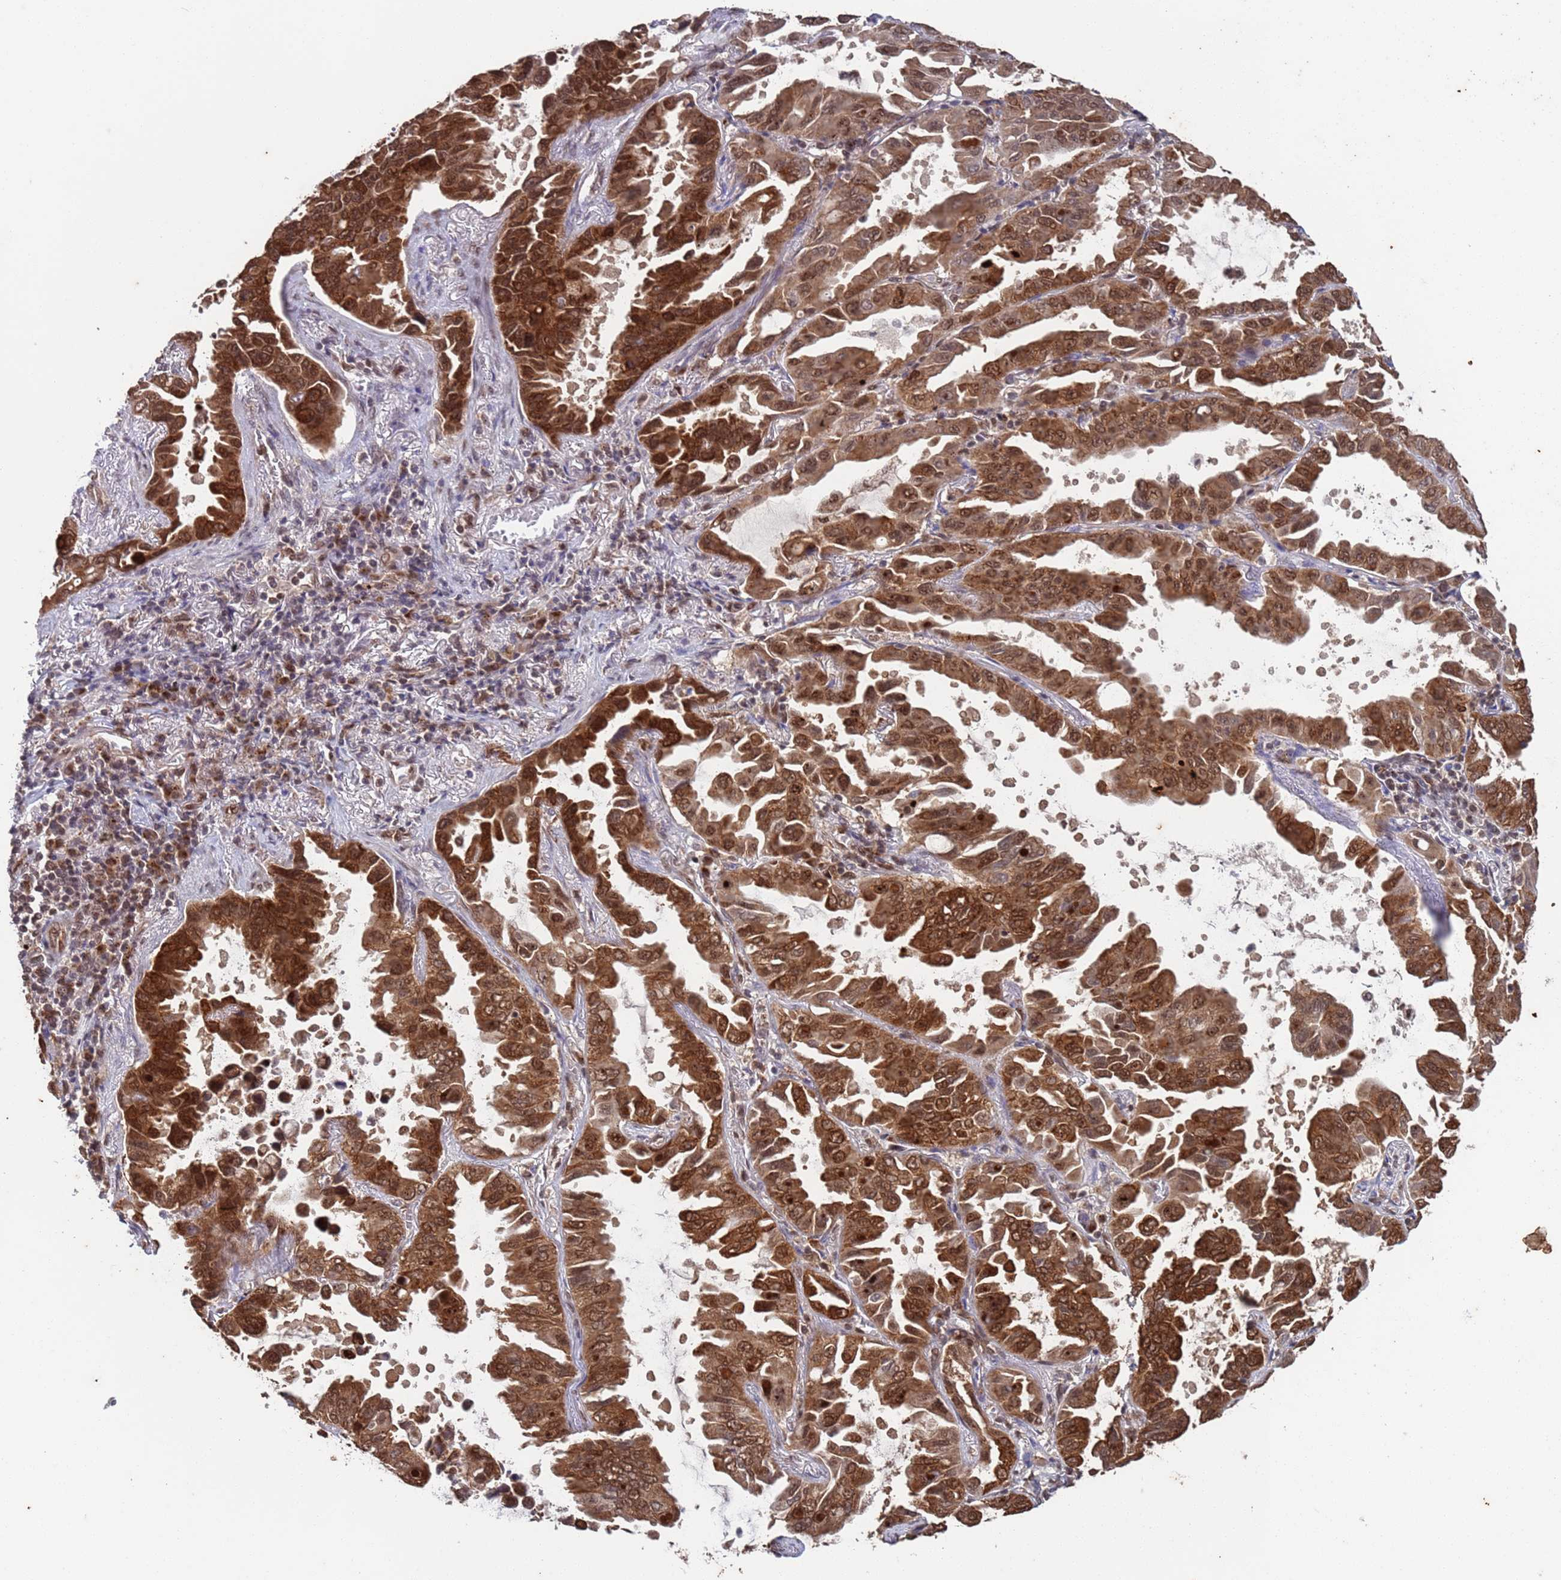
{"staining": {"intensity": "moderate", "quantity": ">75%", "location": "cytoplasmic/membranous,nuclear"}, "tissue": "lung cancer", "cell_type": "Tumor cells", "image_type": "cancer", "snomed": [{"axis": "morphology", "description": "Adenocarcinoma, NOS"}, {"axis": "topography", "description": "Lung"}], "caption": "Tumor cells exhibit medium levels of moderate cytoplasmic/membranous and nuclear staining in approximately >75% of cells in human adenocarcinoma (lung). The staining was performed using DAB, with brown indicating positive protein expression. Nuclei are stained blue with hematoxylin.", "gene": "FUBP3", "patient": {"sex": "male", "age": 64}}